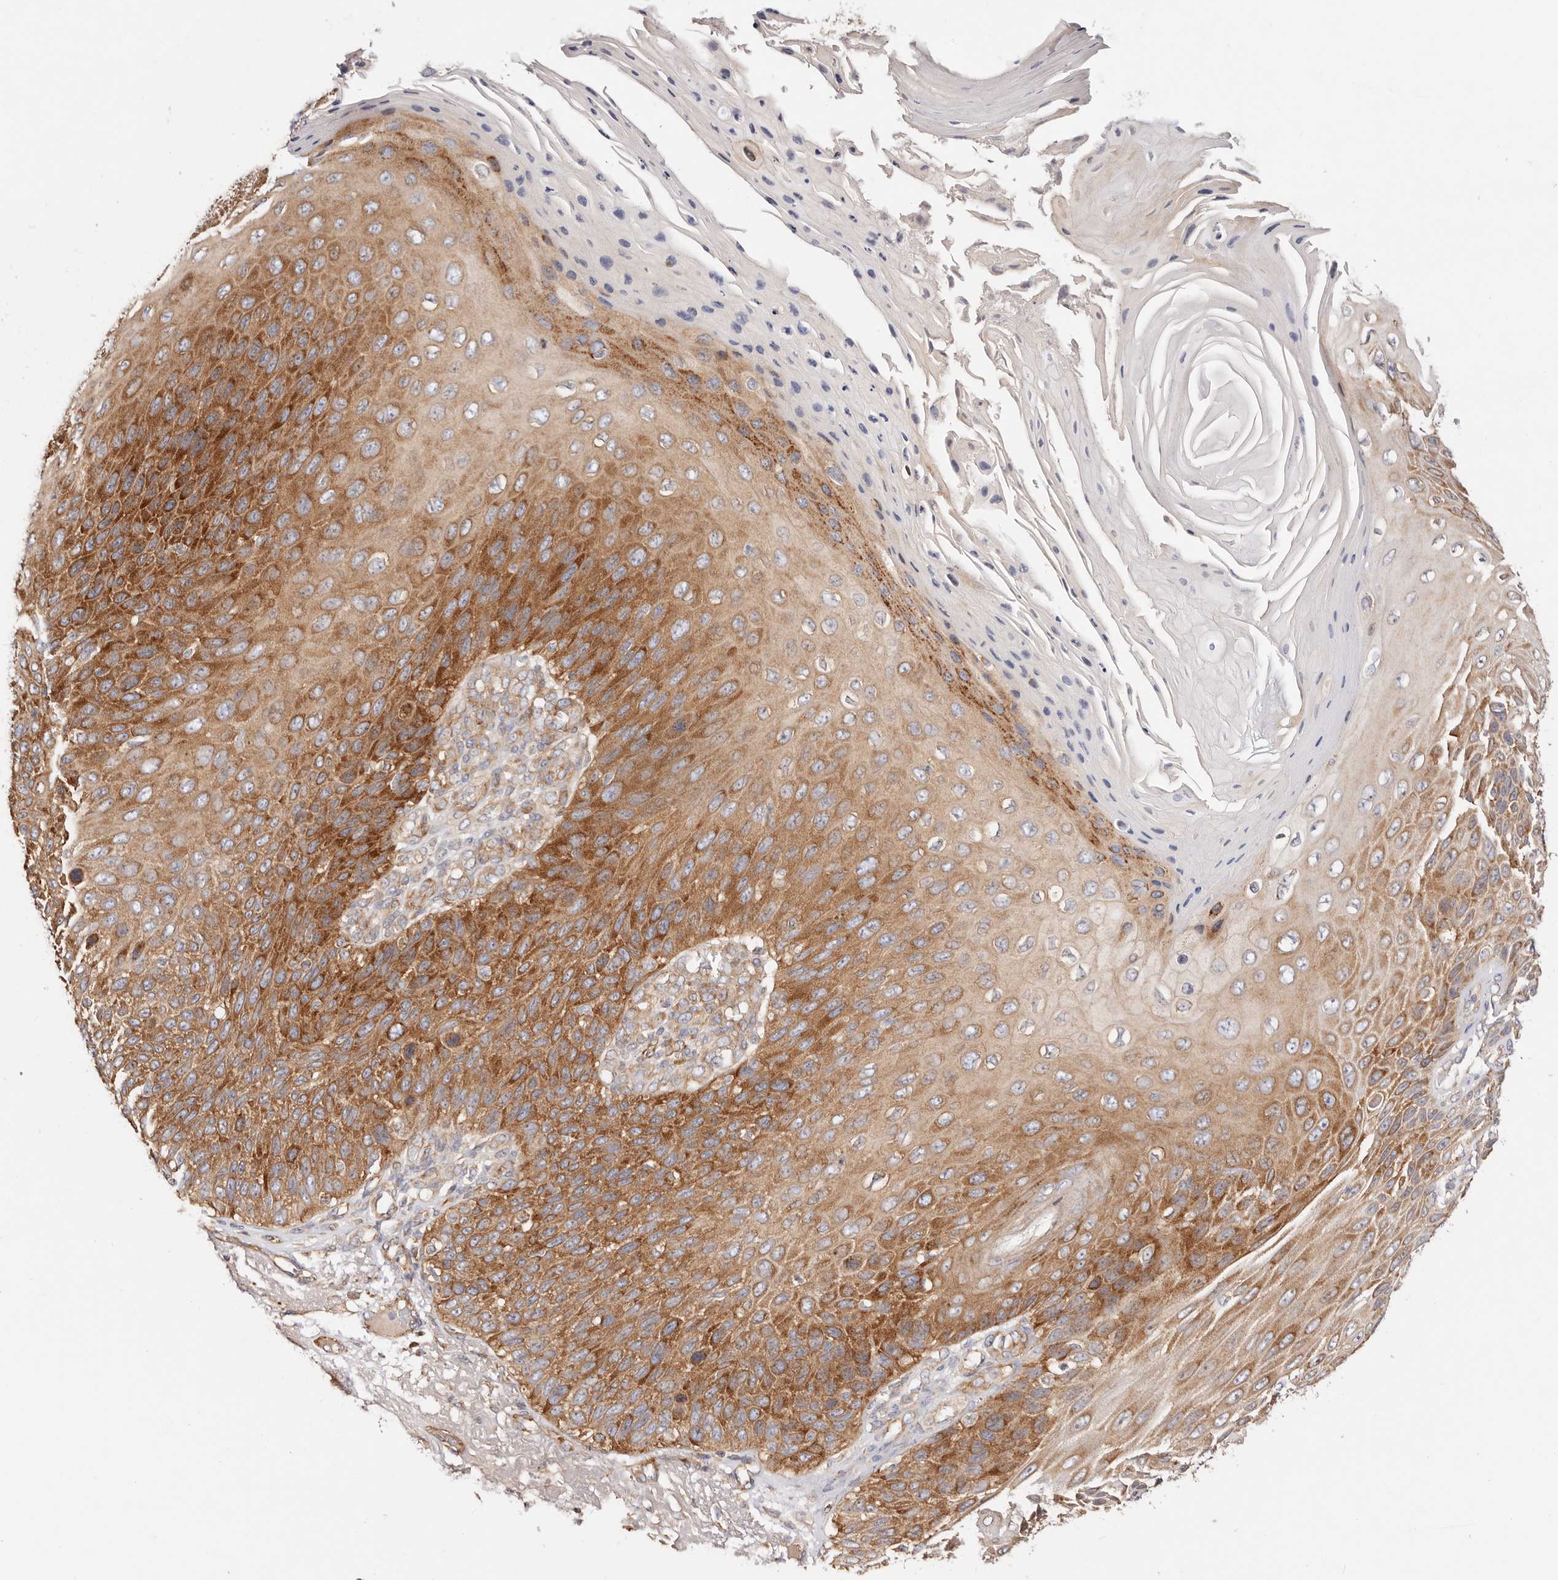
{"staining": {"intensity": "moderate", "quantity": ">75%", "location": "cytoplasmic/membranous"}, "tissue": "skin cancer", "cell_type": "Tumor cells", "image_type": "cancer", "snomed": [{"axis": "morphology", "description": "Squamous cell carcinoma, NOS"}, {"axis": "topography", "description": "Skin"}], "caption": "Immunohistochemistry of human skin cancer exhibits medium levels of moderate cytoplasmic/membranous staining in approximately >75% of tumor cells.", "gene": "GNA13", "patient": {"sex": "female", "age": 88}}